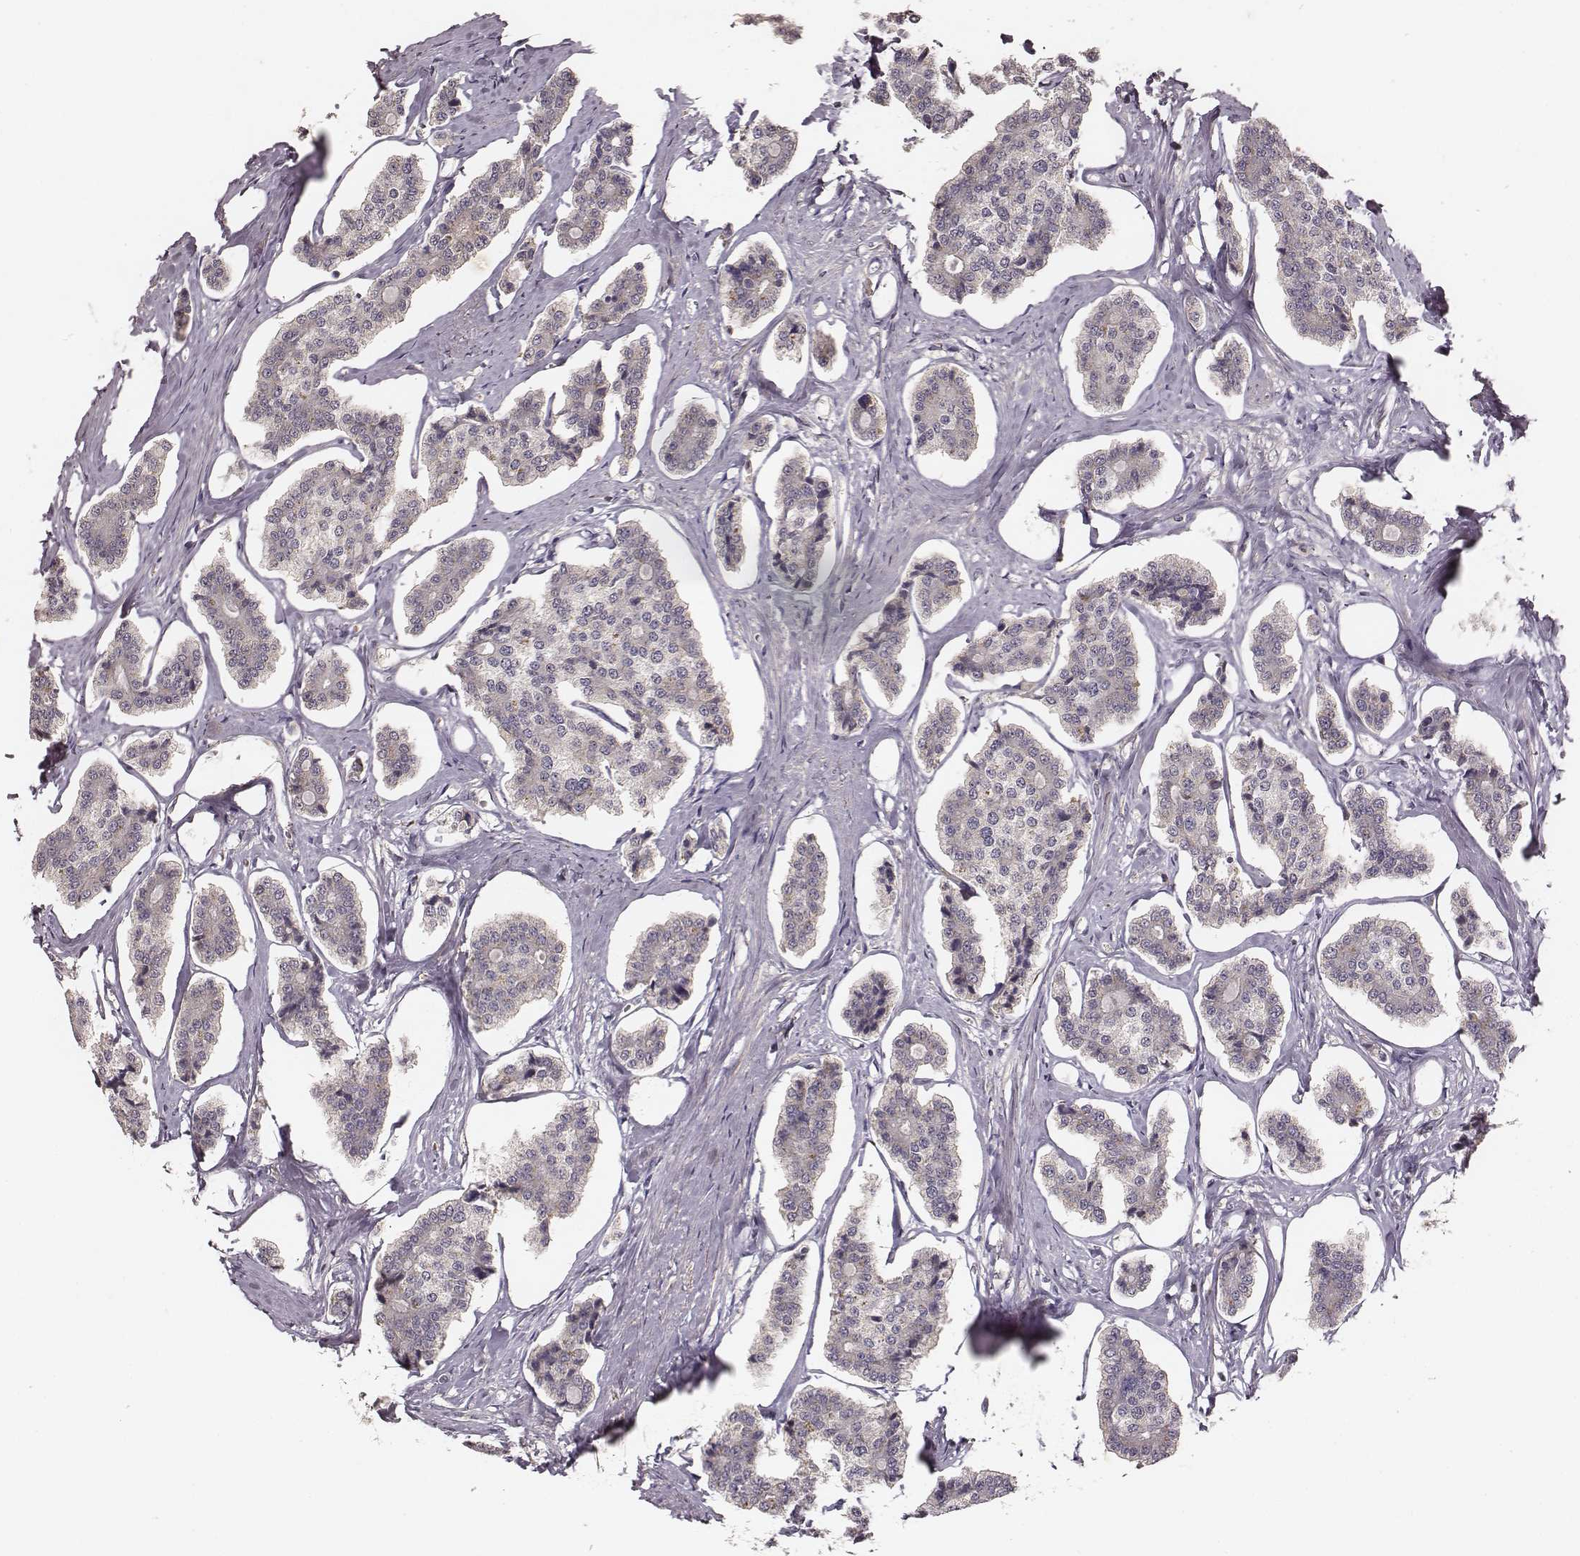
{"staining": {"intensity": "negative", "quantity": "none", "location": "none"}, "tissue": "carcinoid", "cell_type": "Tumor cells", "image_type": "cancer", "snomed": [{"axis": "morphology", "description": "Carcinoid, malignant, NOS"}, {"axis": "topography", "description": "Small intestine"}], "caption": "There is no significant expression in tumor cells of malignant carcinoid. The staining is performed using DAB (3,3'-diaminobenzidine) brown chromogen with nuclei counter-stained in using hematoxylin.", "gene": "VPS26A", "patient": {"sex": "female", "age": 65}}